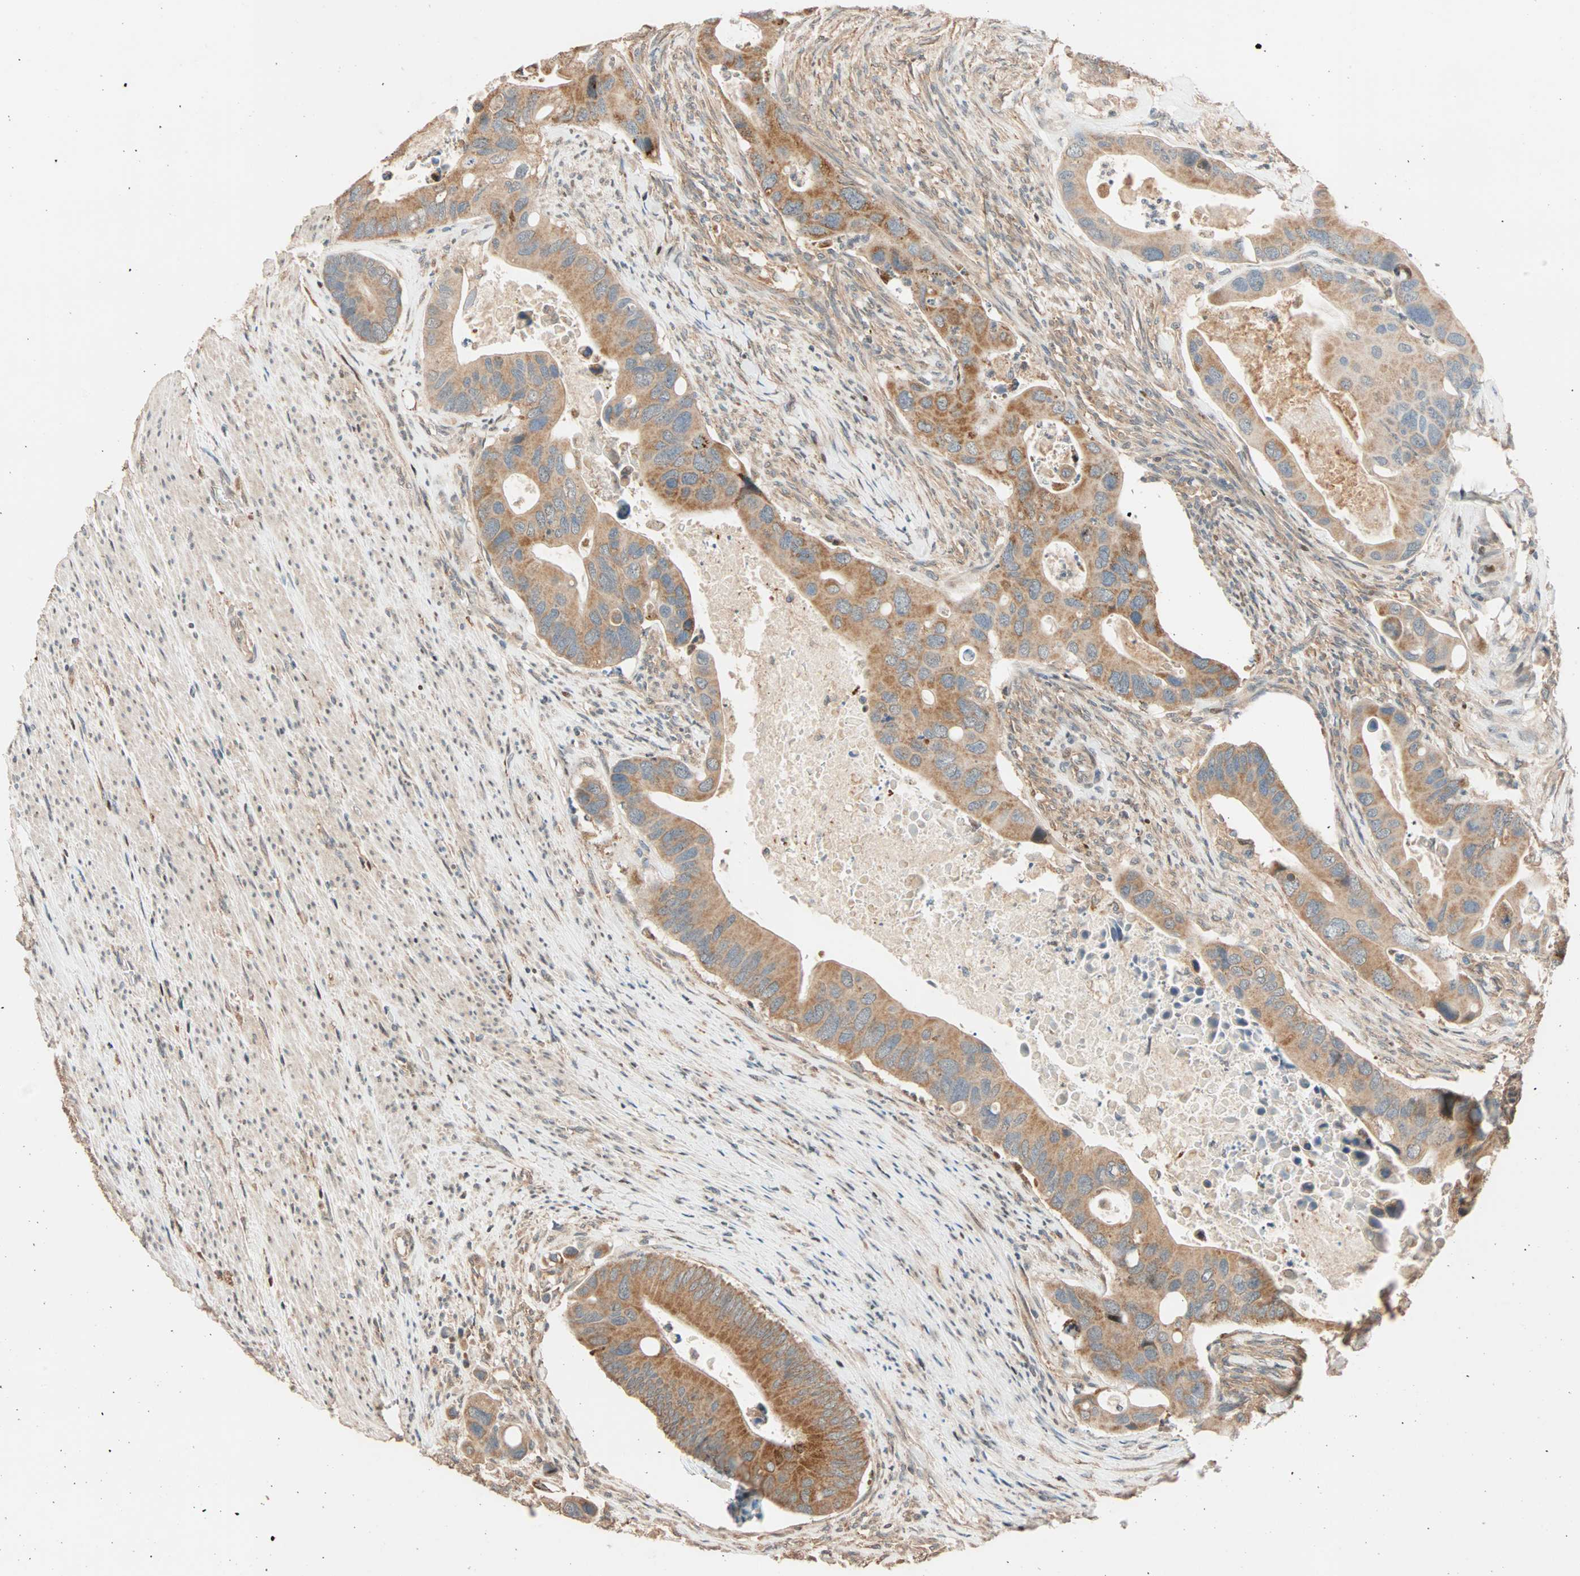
{"staining": {"intensity": "moderate", "quantity": ">75%", "location": "cytoplasmic/membranous"}, "tissue": "colorectal cancer", "cell_type": "Tumor cells", "image_type": "cancer", "snomed": [{"axis": "morphology", "description": "Adenocarcinoma, NOS"}, {"axis": "topography", "description": "Rectum"}], "caption": "Protein analysis of colorectal cancer tissue exhibits moderate cytoplasmic/membranous staining in about >75% of tumor cells.", "gene": "HECW1", "patient": {"sex": "female", "age": 57}}